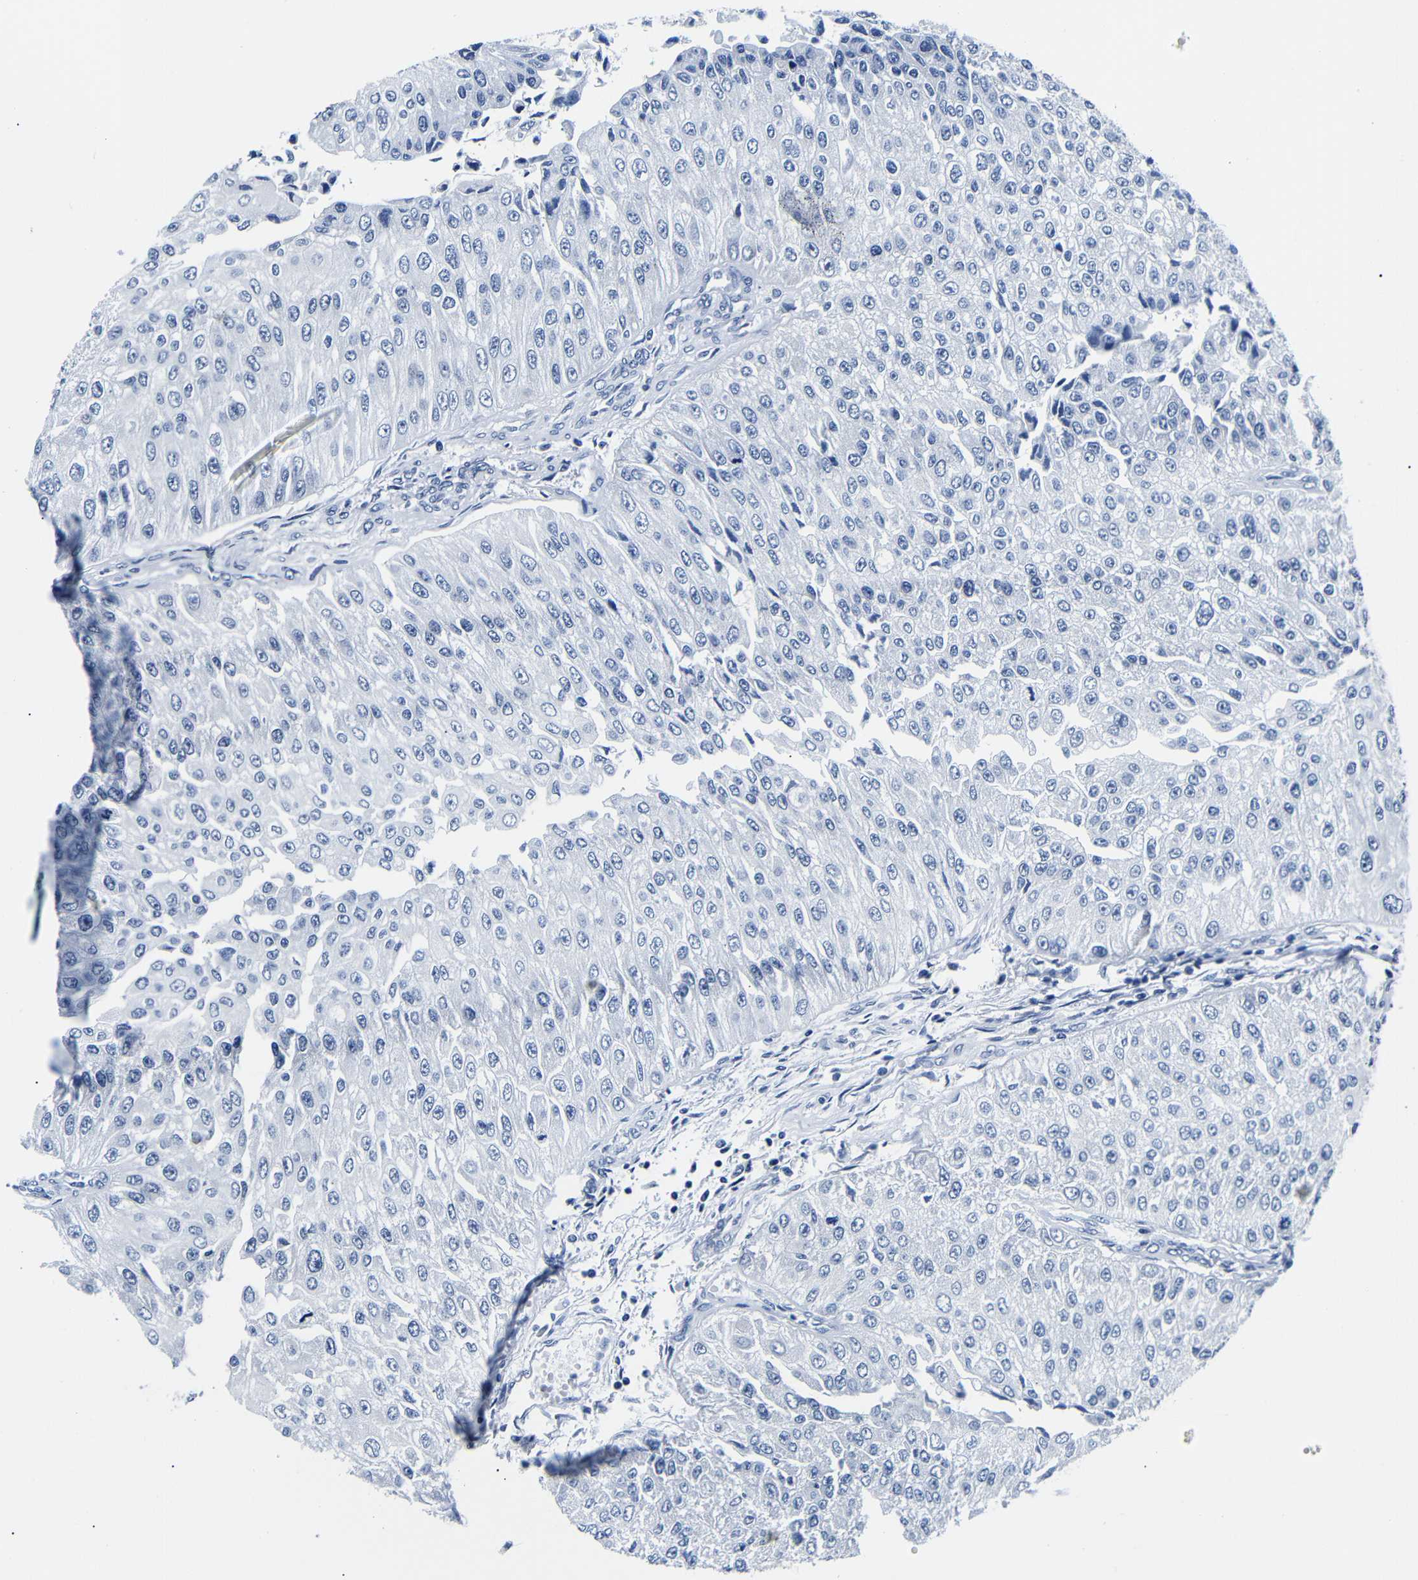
{"staining": {"intensity": "negative", "quantity": "none", "location": "none"}, "tissue": "urothelial cancer", "cell_type": "Tumor cells", "image_type": "cancer", "snomed": [{"axis": "morphology", "description": "Urothelial carcinoma, High grade"}, {"axis": "topography", "description": "Kidney"}, {"axis": "topography", "description": "Urinary bladder"}], "caption": "Tumor cells are negative for brown protein staining in urothelial carcinoma (high-grade). Brightfield microscopy of immunohistochemistry (IHC) stained with DAB (3,3'-diaminobenzidine) (brown) and hematoxylin (blue), captured at high magnification.", "gene": "GAP43", "patient": {"sex": "male", "age": 77}}